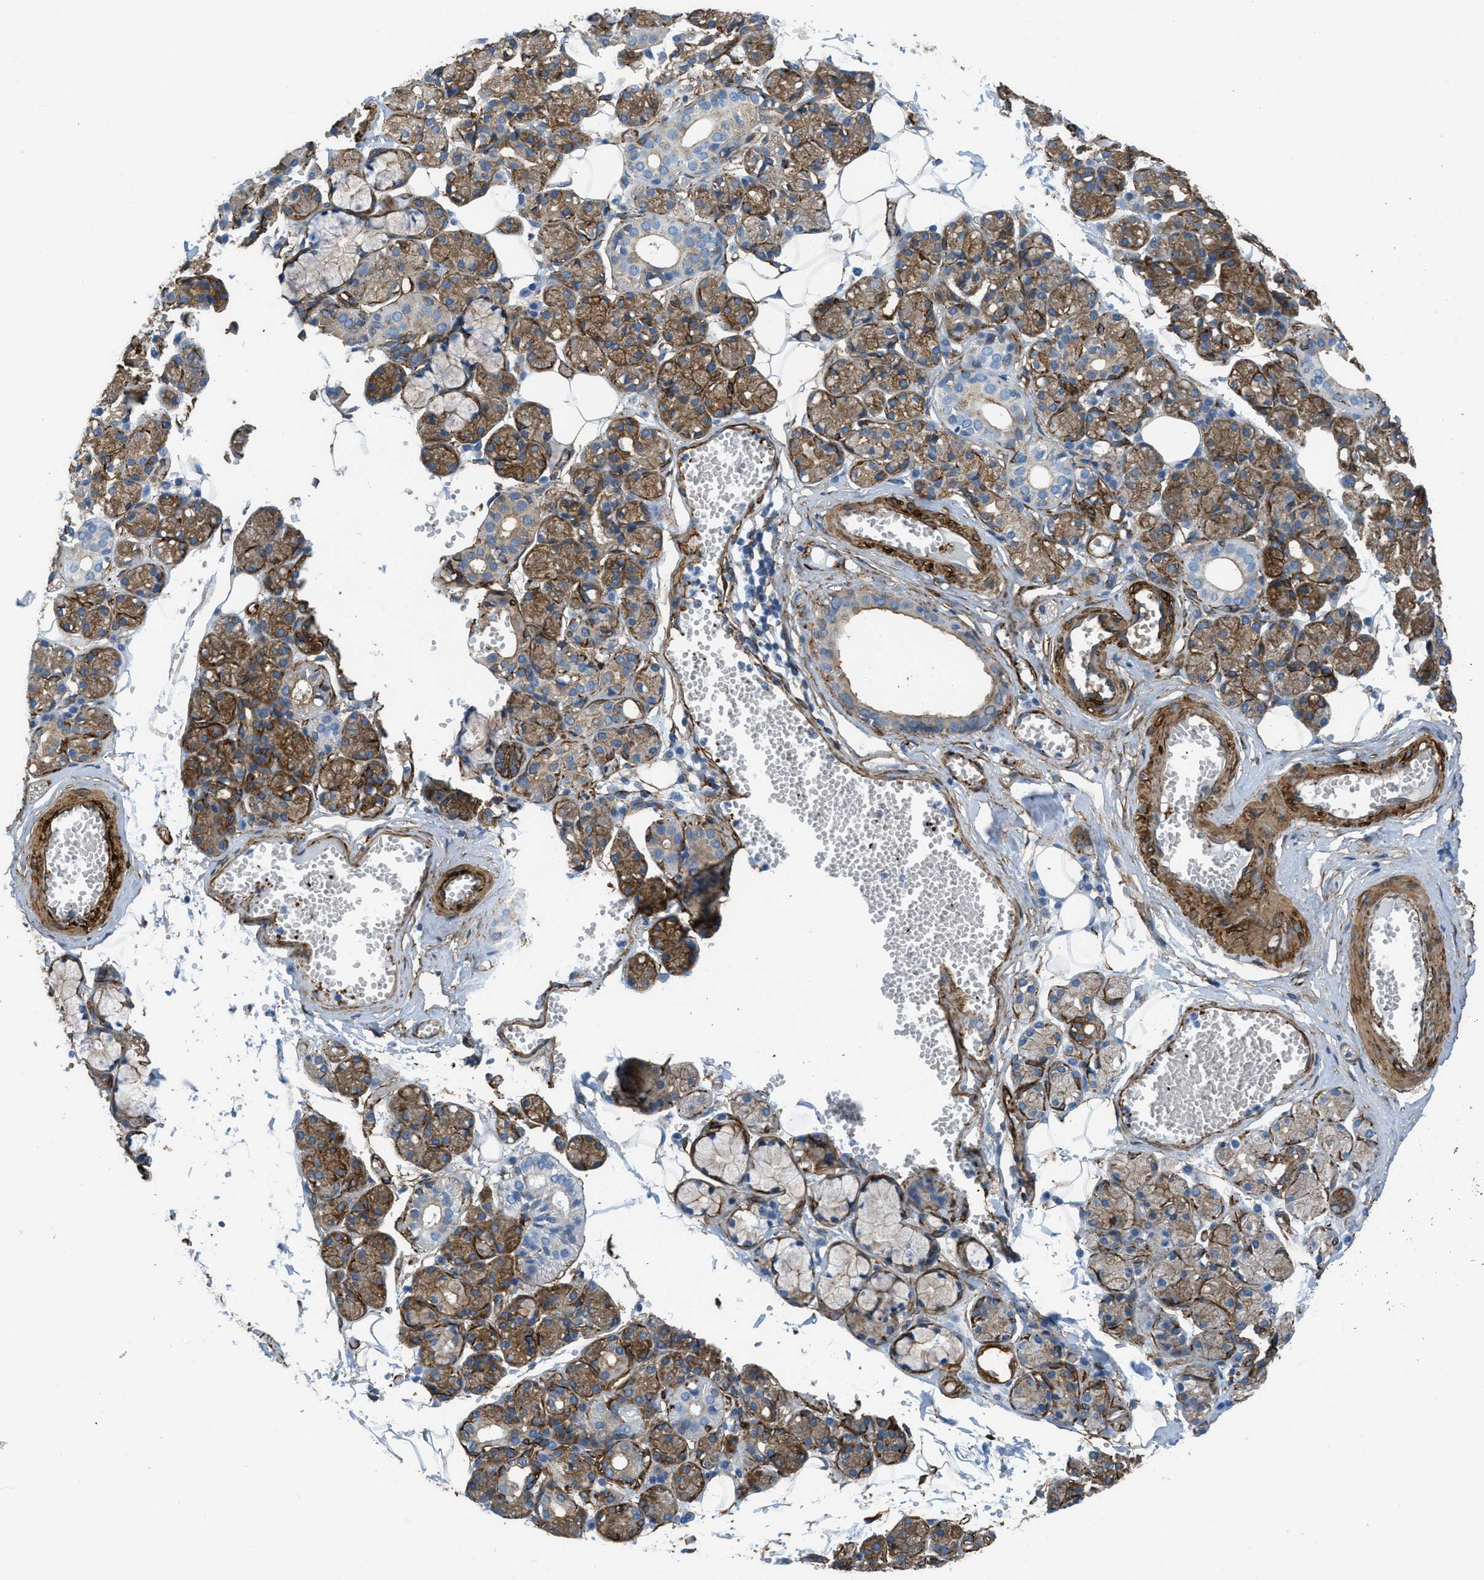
{"staining": {"intensity": "moderate", "quantity": ">75%", "location": "cytoplasmic/membranous"}, "tissue": "salivary gland", "cell_type": "Glandular cells", "image_type": "normal", "snomed": [{"axis": "morphology", "description": "Normal tissue, NOS"}, {"axis": "topography", "description": "Salivary gland"}], "caption": "Immunohistochemistry of benign human salivary gland displays medium levels of moderate cytoplasmic/membranous expression in approximately >75% of glandular cells. The staining was performed using DAB (3,3'-diaminobenzidine), with brown indicating positive protein expression. Nuclei are stained blue with hematoxylin.", "gene": "CALD1", "patient": {"sex": "male", "age": 63}}